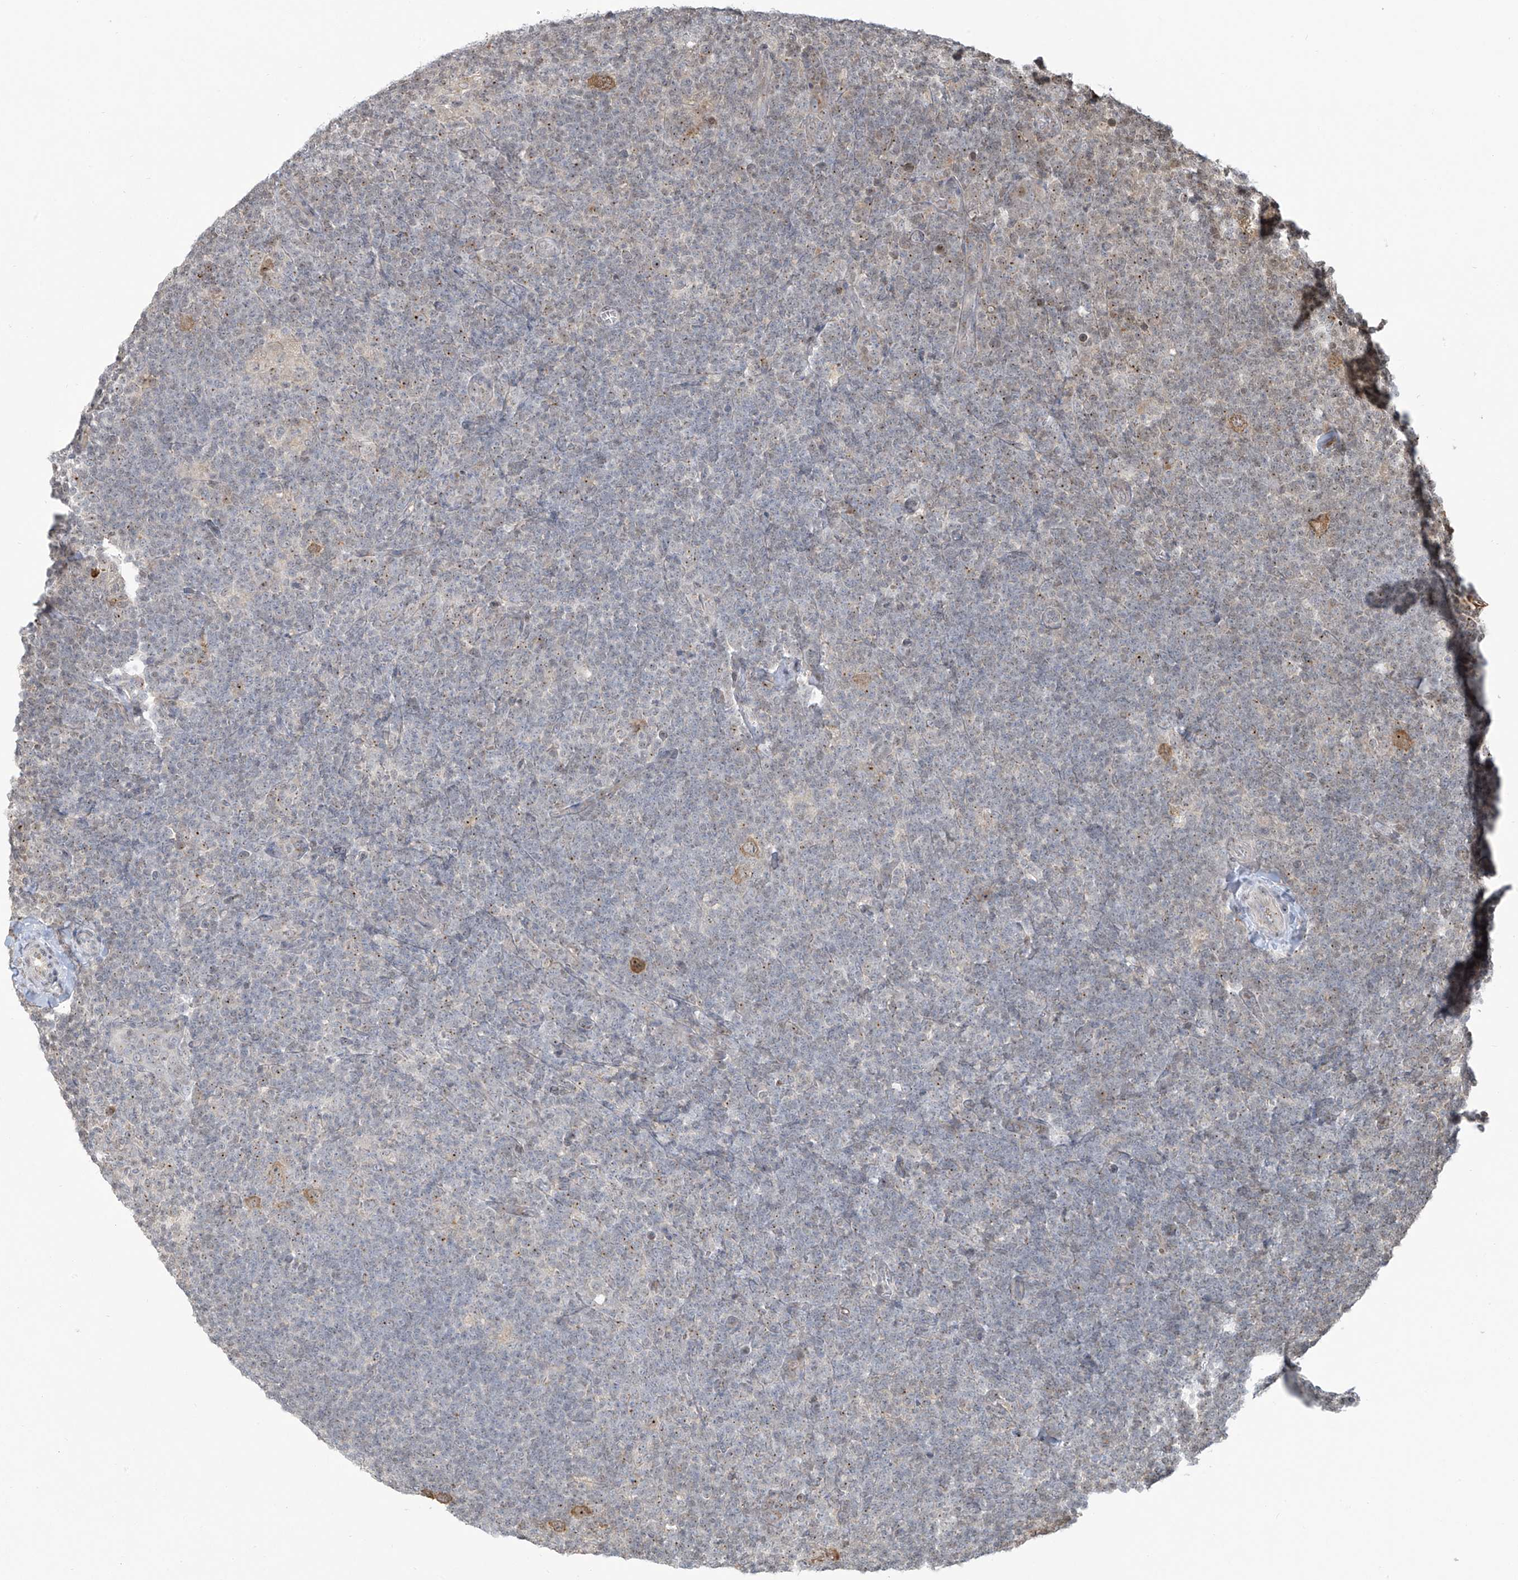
{"staining": {"intensity": "weak", "quantity": "25%-75%", "location": "cytoplasmic/membranous"}, "tissue": "lymphoma", "cell_type": "Tumor cells", "image_type": "cancer", "snomed": [{"axis": "morphology", "description": "Hodgkin's disease, NOS"}, {"axis": "topography", "description": "Lymph node"}], "caption": "Human lymphoma stained for a protein (brown) shows weak cytoplasmic/membranous positive positivity in approximately 25%-75% of tumor cells.", "gene": "VMP1", "patient": {"sex": "female", "age": 57}}